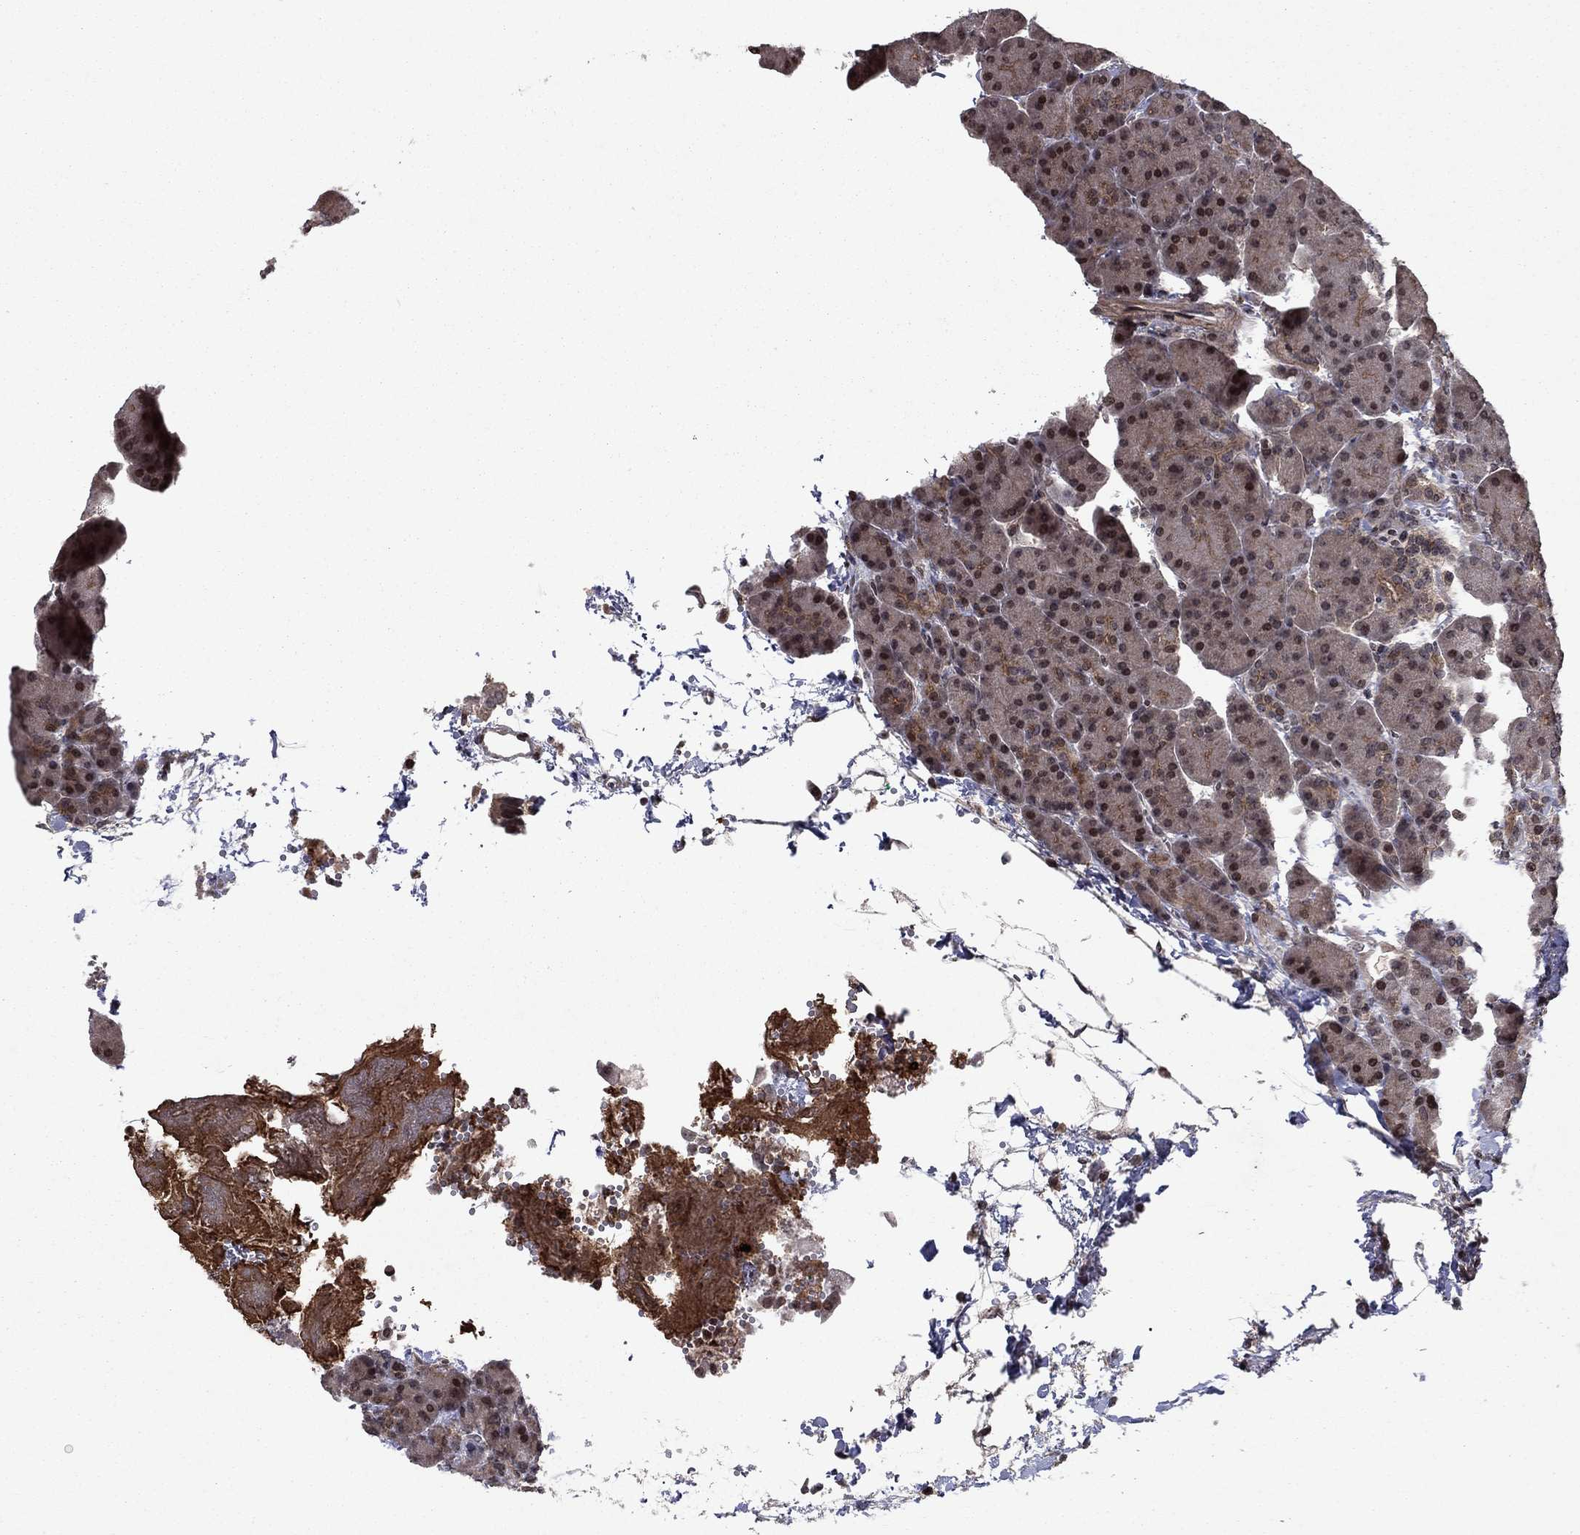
{"staining": {"intensity": "moderate", "quantity": "25%-75%", "location": "nuclear"}, "tissue": "pancreas", "cell_type": "Exocrine glandular cells", "image_type": "normal", "snomed": [{"axis": "morphology", "description": "Normal tissue, NOS"}, {"axis": "topography", "description": "Pancreas"}], "caption": "Immunohistochemistry (IHC) image of unremarkable human pancreas stained for a protein (brown), which exhibits medium levels of moderate nuclear expression in about 25%-75% of exocrine glandular cells.", "gene": "SORBS1", "patient": {"sex": "female", "age": 63}}